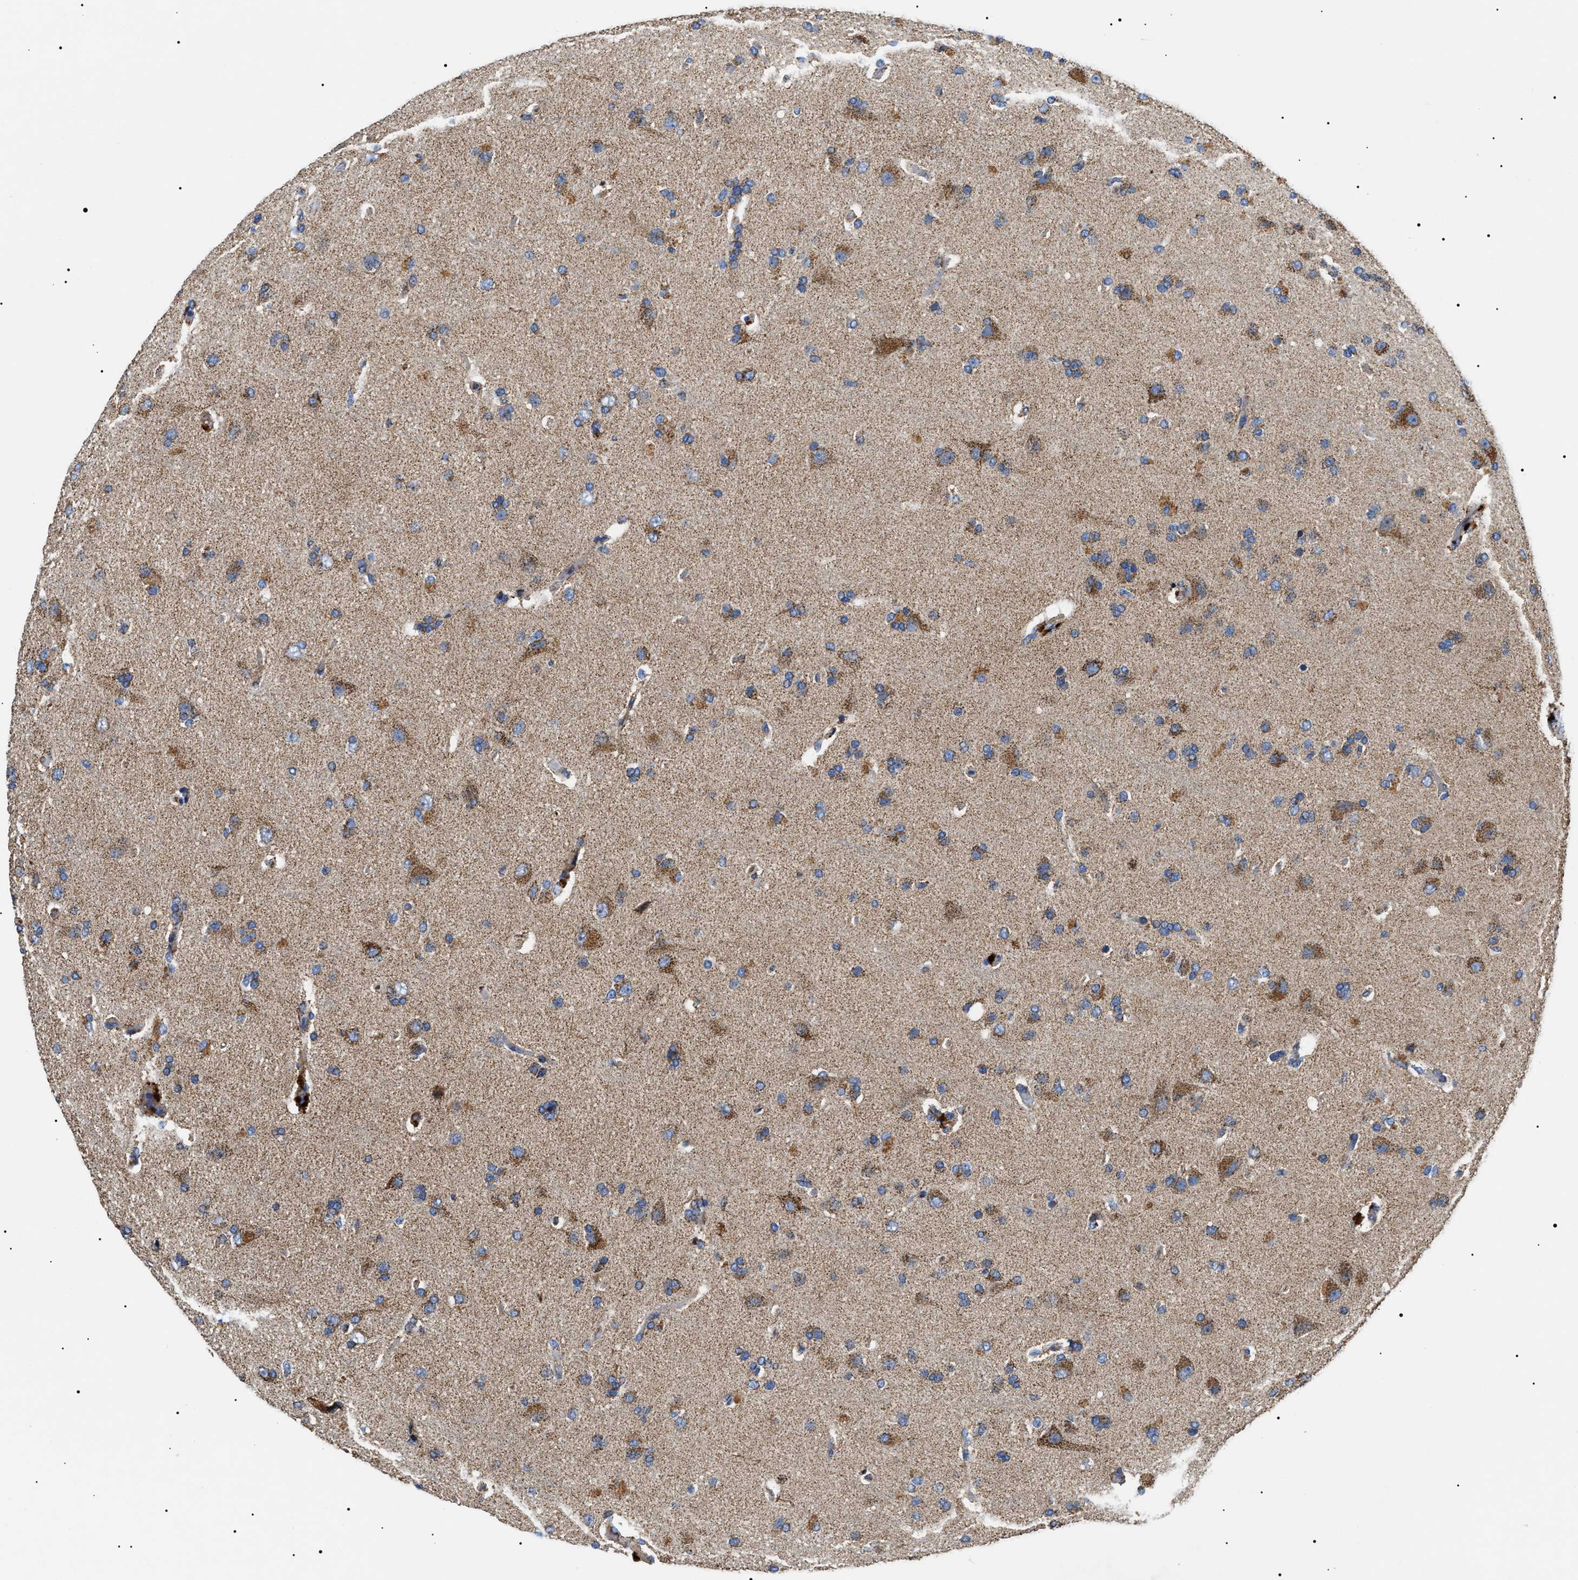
{"staining": {"intensity": "moderate", "quantity": ">75%", "location": "cytoplasmic/membranous"}, "tissue": "glioma", "cell_type": "Tumor cells", "image_type": "cancer", "snomed": [{"axis": "morphology", "description": "Glioma, malignant, High grade"}, {"axis": "topography", "description": "Brain"}], "caption": "A high-resolution histopathology image shows immunohistochemistry (IHC) staining of glioma, which exhibits moderate cytoplasmic/membranous staining in approximately >75% of tumor cells.", "gene": "OXSM", "patient": {"sex": "male", "age": 72}}